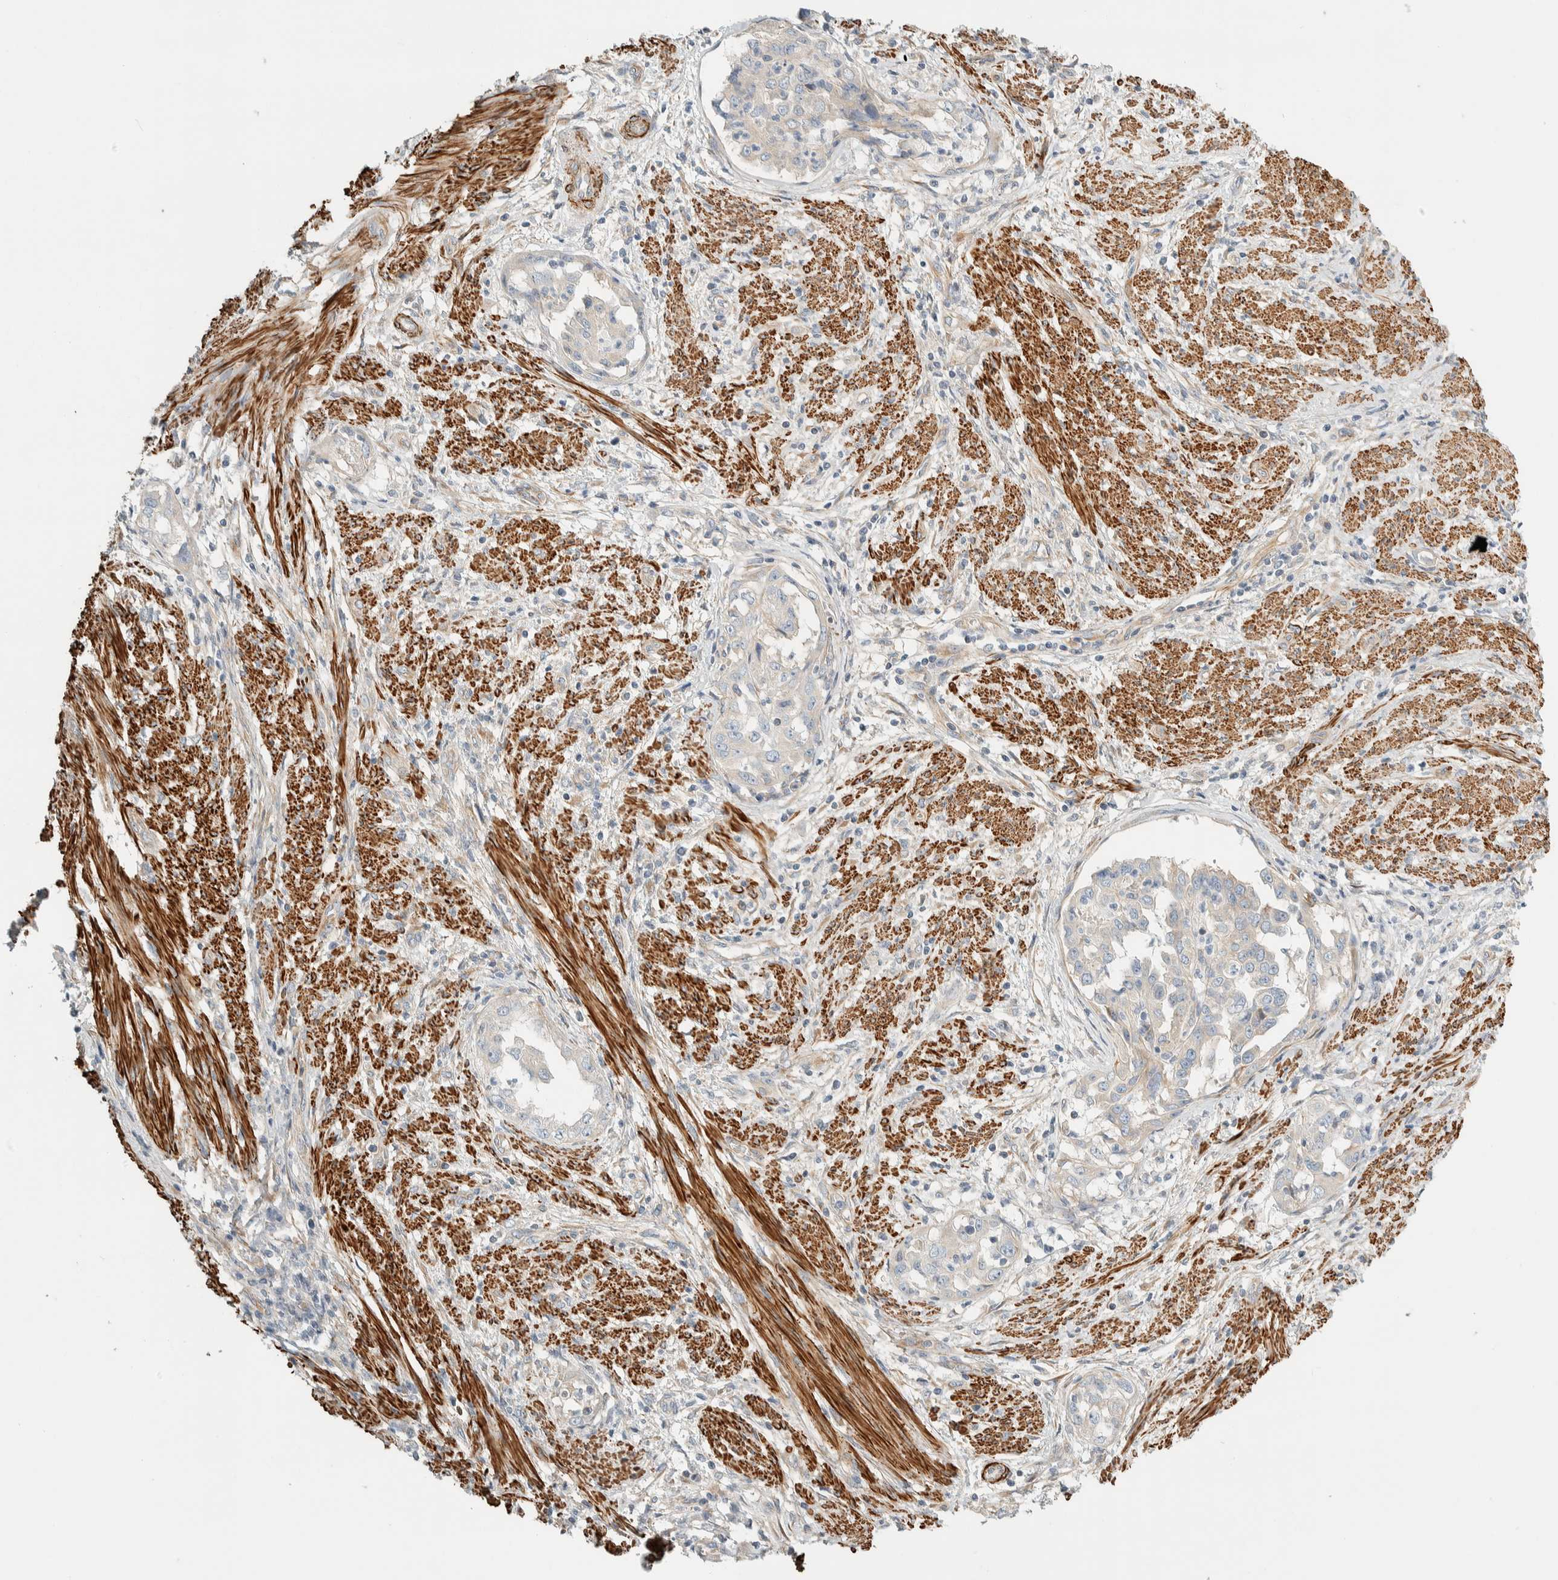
{"staining": {"intensity": "weak", "quantity": "25%-75%", "location": "cytoplasmic/membranous"}, "tissue": "endometrial cancer", "cell_type": "Tumor cells", "image_type": "cancer", "snomed": [{"axis": "morphology", "description": "Adenocarcinoma, NOS"}, {"axis": "topography", "description": "Endometrium"}], "caption": "Protein positivity by immunohistochemistry (IHC) displays weak cytoplasmic/membranous positivity in about 25%-75% of tumor cells in adenocarcinoma (endometrial).", "gene": "CDR2", "patient": {"sex": "female", "age": 85}}